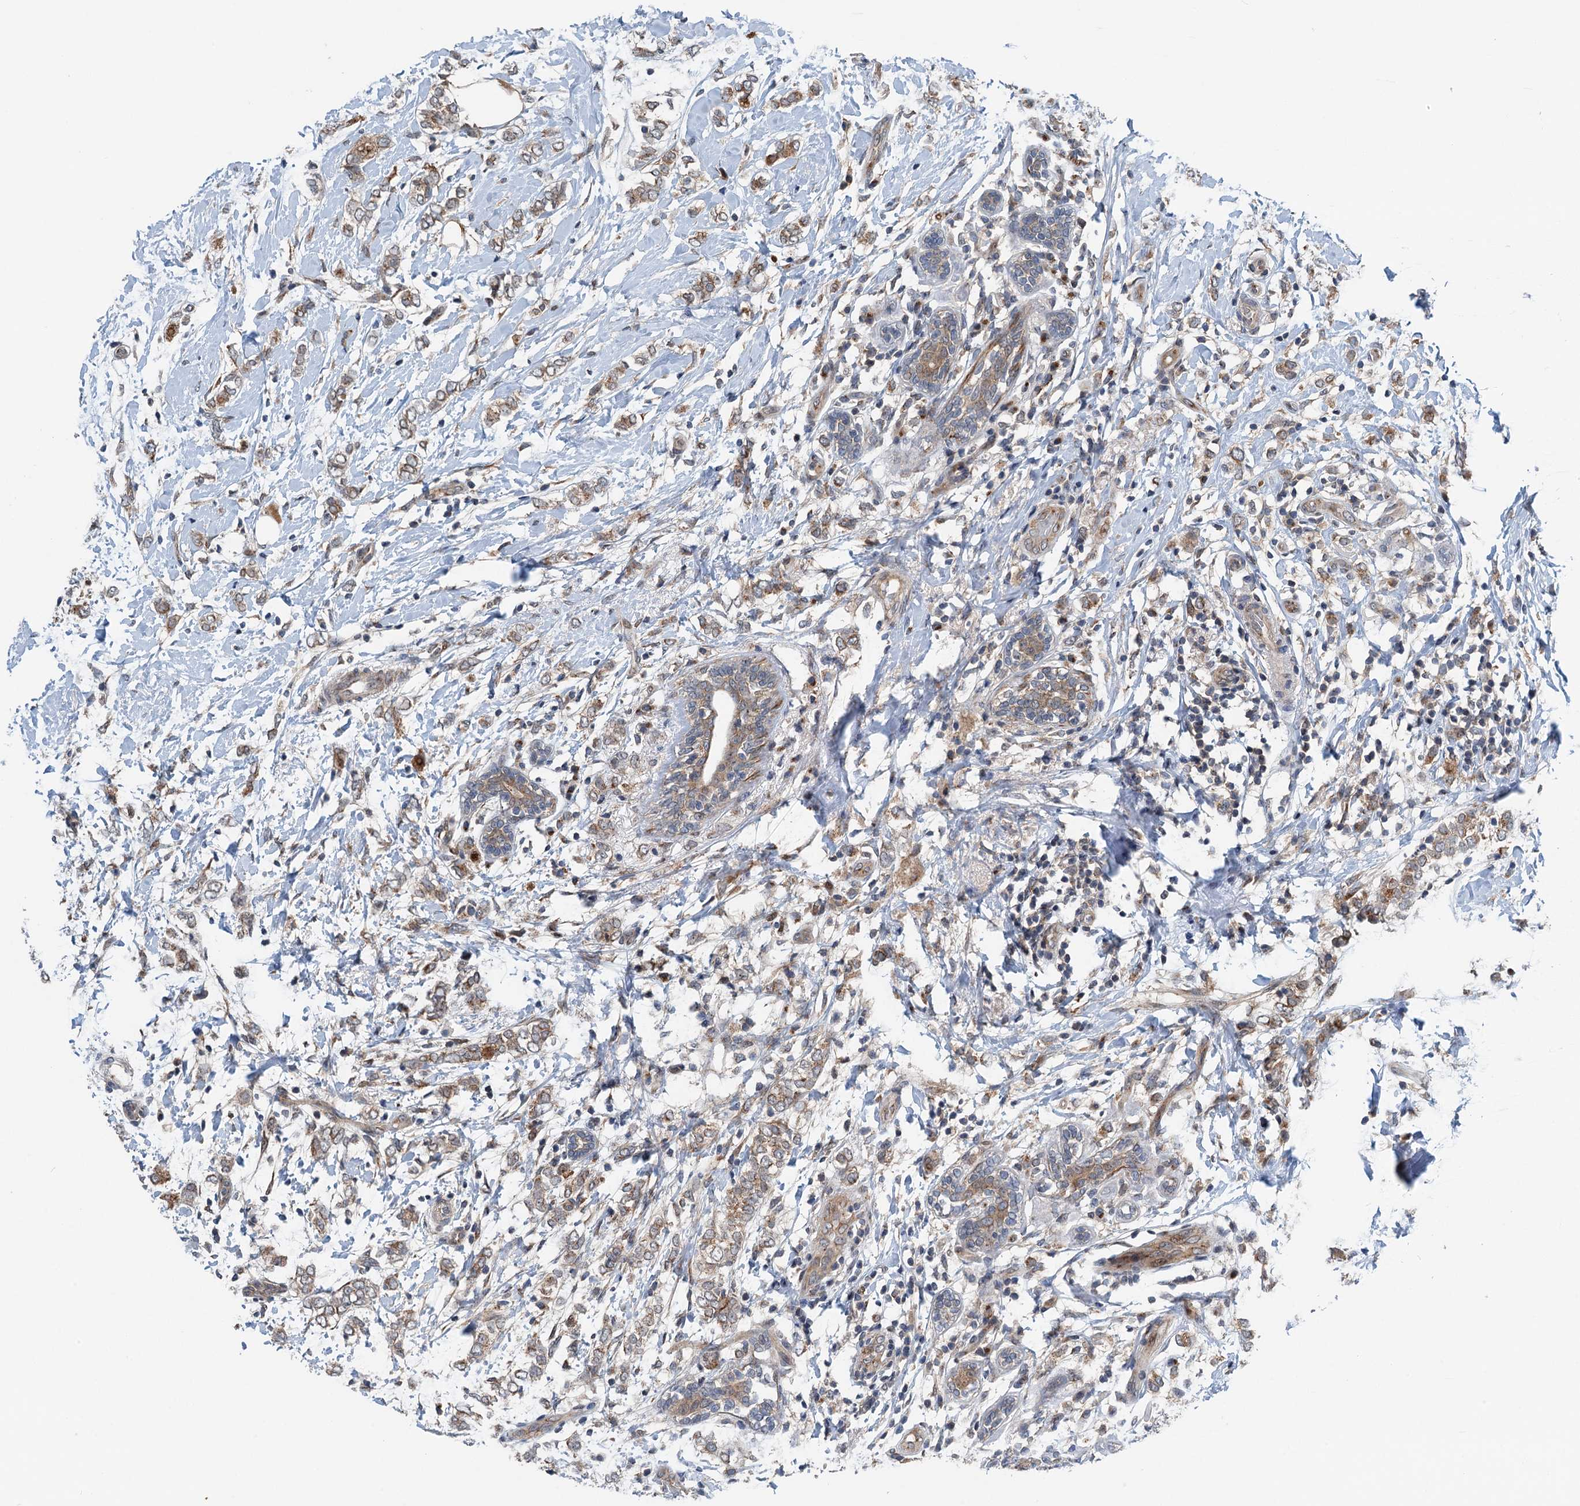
{"staining": {"intensity": "moderate", "quantity": ">75%", "location": "cytoplasmic/membranous"}, "tissue": "breast cancer", "cell_type": "Tumor cells", "image_type": "cancer", "snomed": [{"axis": "morphology", "description": "Normal tissue, NOS"}, {"axis": "morphology", "description": "Lobular carcinoma"}, {"axis": "topography", "description": "Breast"}], "caption": "The histopathology image displays staining of lobular carcinoma (breast), revealing moderate cytoplasmic/membranous protein staining (brown color) within tumor cells.", "gene": "DYNC2I2", "patient": {"sex": "female", "age": 47}}